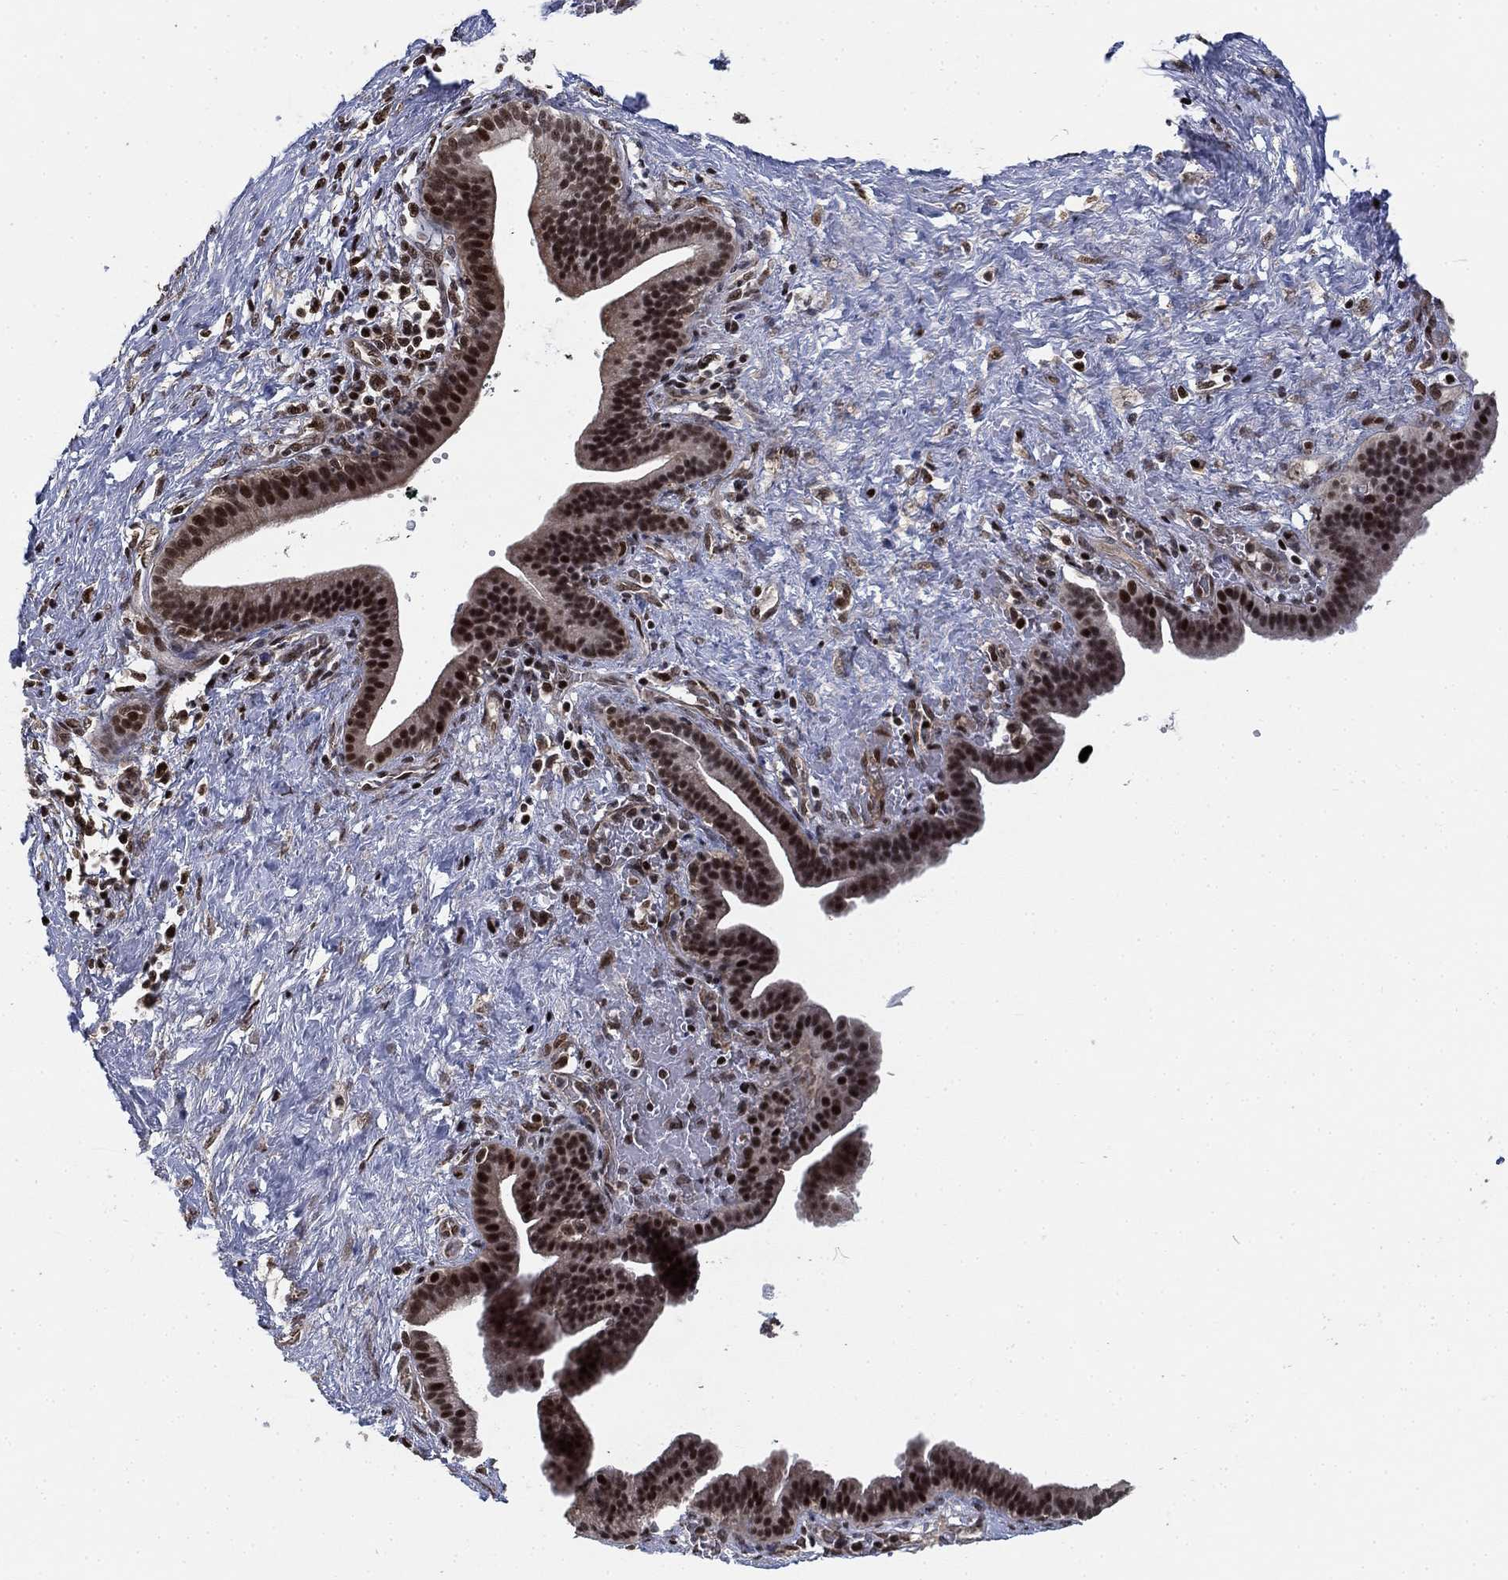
{"staining": {"intensity": "moderate", "quantity": ">75%", "location": "nuclear"}, "tissue": "pancreatic cancer", "cell_type": "Tumor cells", "image_type": "cancer", "snomed": [{"axis": "morphology", "description": "Adenocarcinoma, NOS"}, {"axis": "topography", "description": "Pancreas"}], "caption": "Adenocarcinoma (pancreatic) stained with DAB (3,3'-diaminobenzidine) immunohistochemistry (IHC) displays medium levels of moderate nuclear expression in approximately >75% of tumor cells.", "gene": "ZSCAN30", "patient": {"sex": "male", "age": 44}}